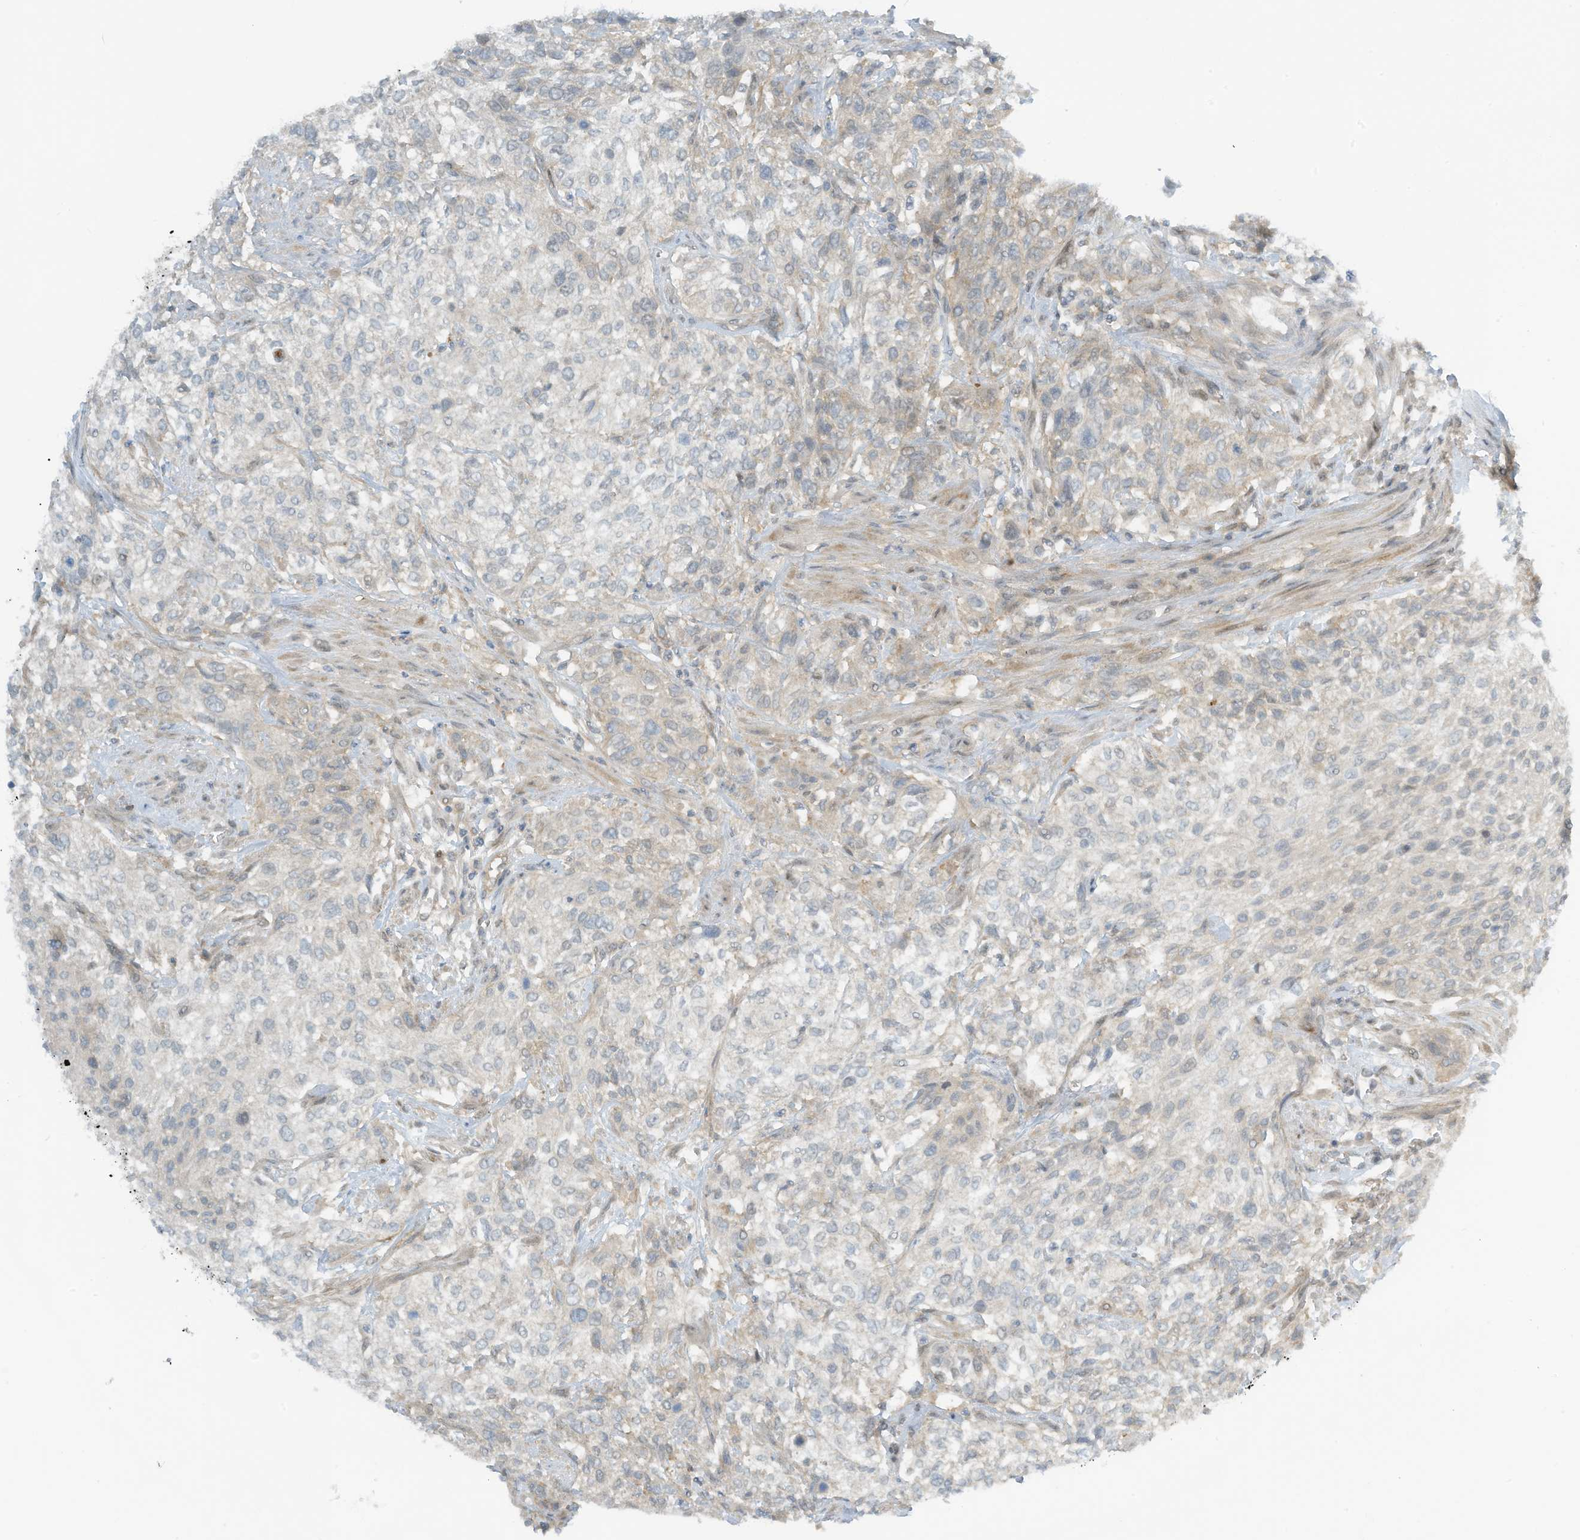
{"staining": {"intensity": "negative", "quantity": "none", "location": "none"}, "tissue": "urothelial cancer", "cell_type": "Tumor cells", "image_type": "cancer", "snomed": [{"axis": "morphology", "description": "Urothelial carcinoma, High grade"}, {"axis": "topography", "description": "Urinary bladder"}], "caption": "A high-resolution micrograph shows immunohistochemistry (IHC) staining of urothelial cancer, which displays no significant positivity in tumor cells. Brightfield microscopy of immunohistochemistry (IHC) stained with DAB (brown) and hematoxylin (blue), captured at high magnification.", "gene": "FSD1L", "patient": {"sex": "male", "age": 35}}